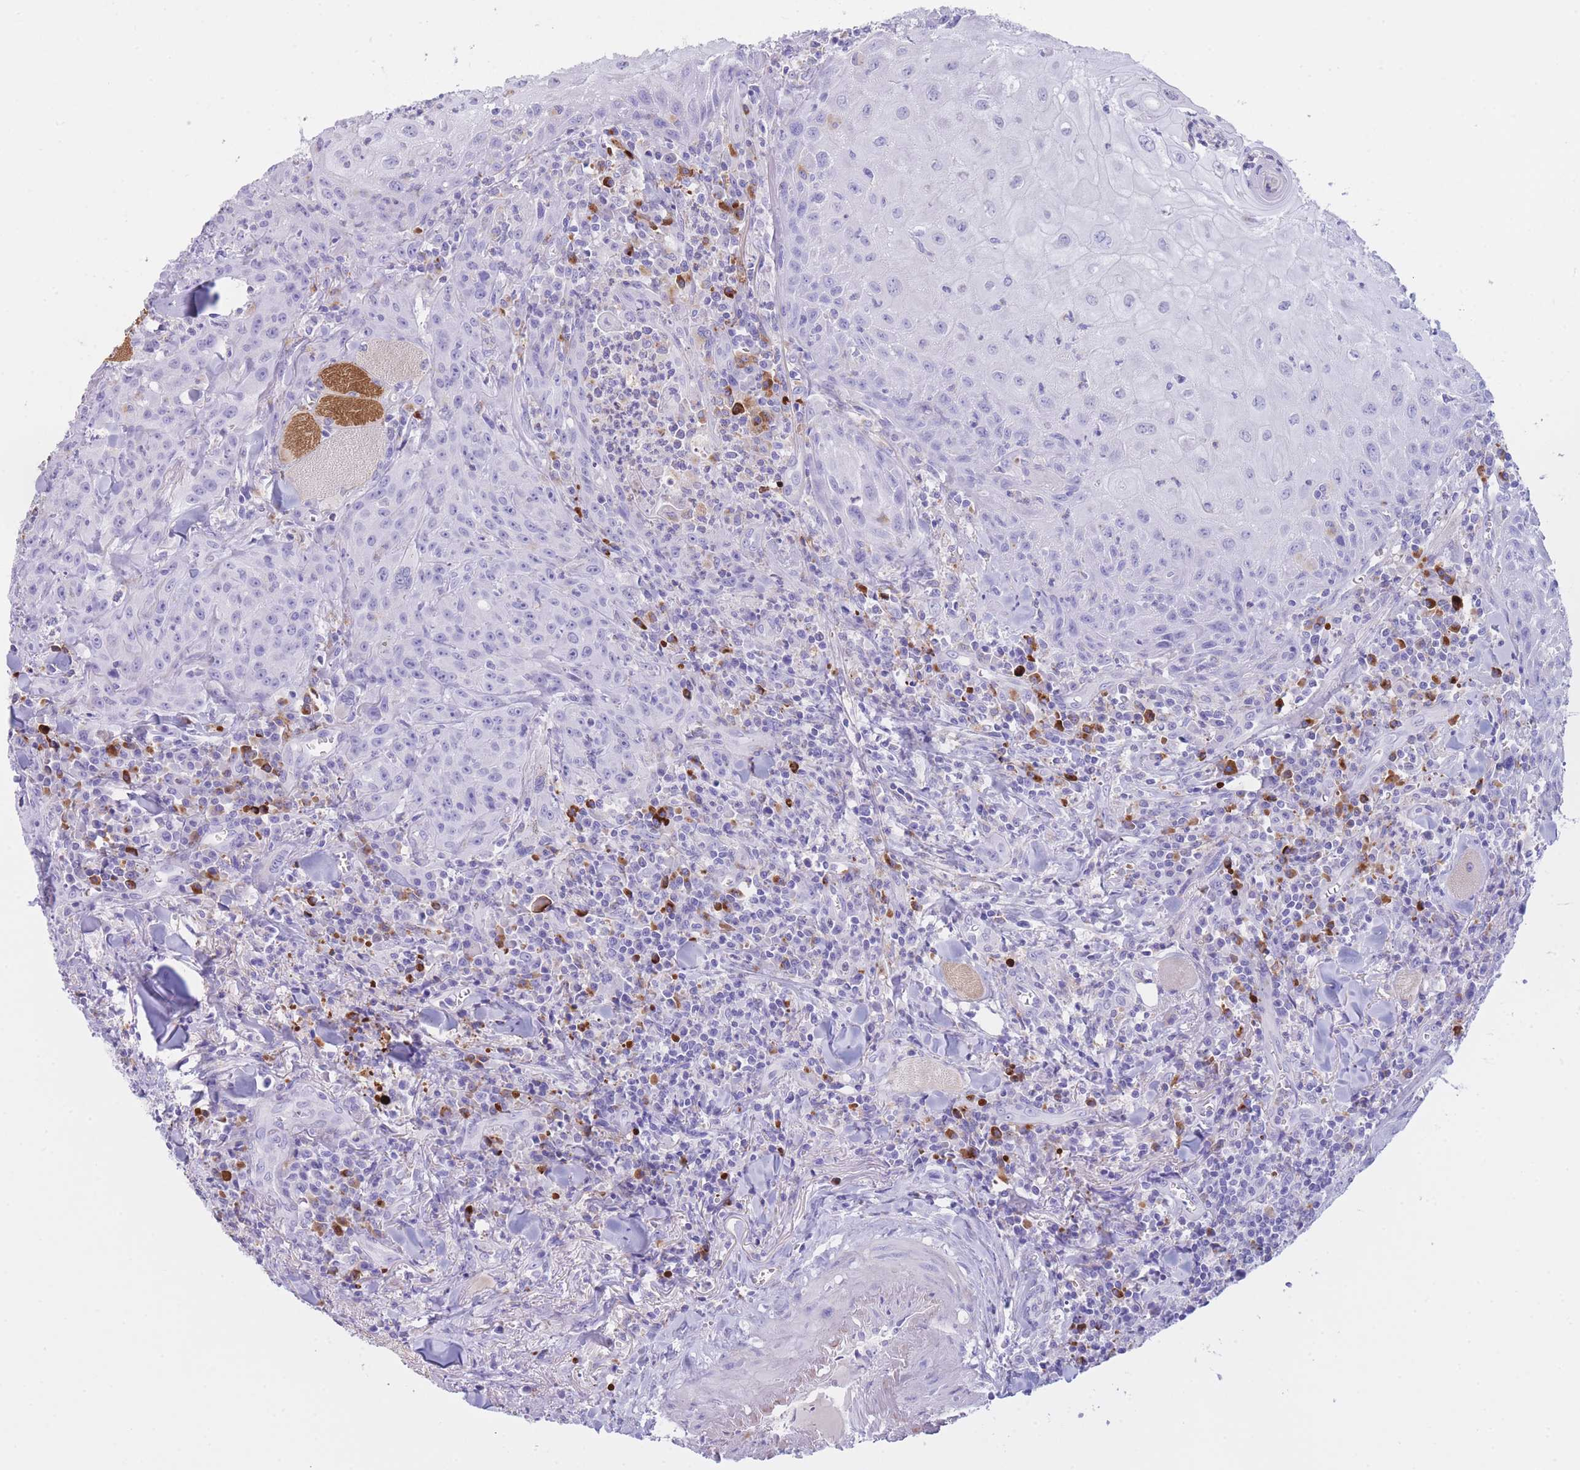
{"staining": {"intensity": "negative", "quantity": "none", "location": "none"}, "tissue": "head and neck cancer", "cell_type": "Tumor cells", "image_type": "cancer", "snomed": [{"axis": "morphology", "description": "Normal tissue, NOS"}, {"axis": "morphology", "description": "Squamous cell carcinoma, NOS"}, {"axis": "topography", "description": "Oral tissue"}, {"axis": "topography", "description": "Head-Neck"}], "caption": "IHC photomicrograph of squamous cell carcinoma (head and neck) stained for a protein (brown), which demonstrates no expression in tumor cells.", "gene": "PLBD1", "patient": {"sex": "female", "age": 70}}